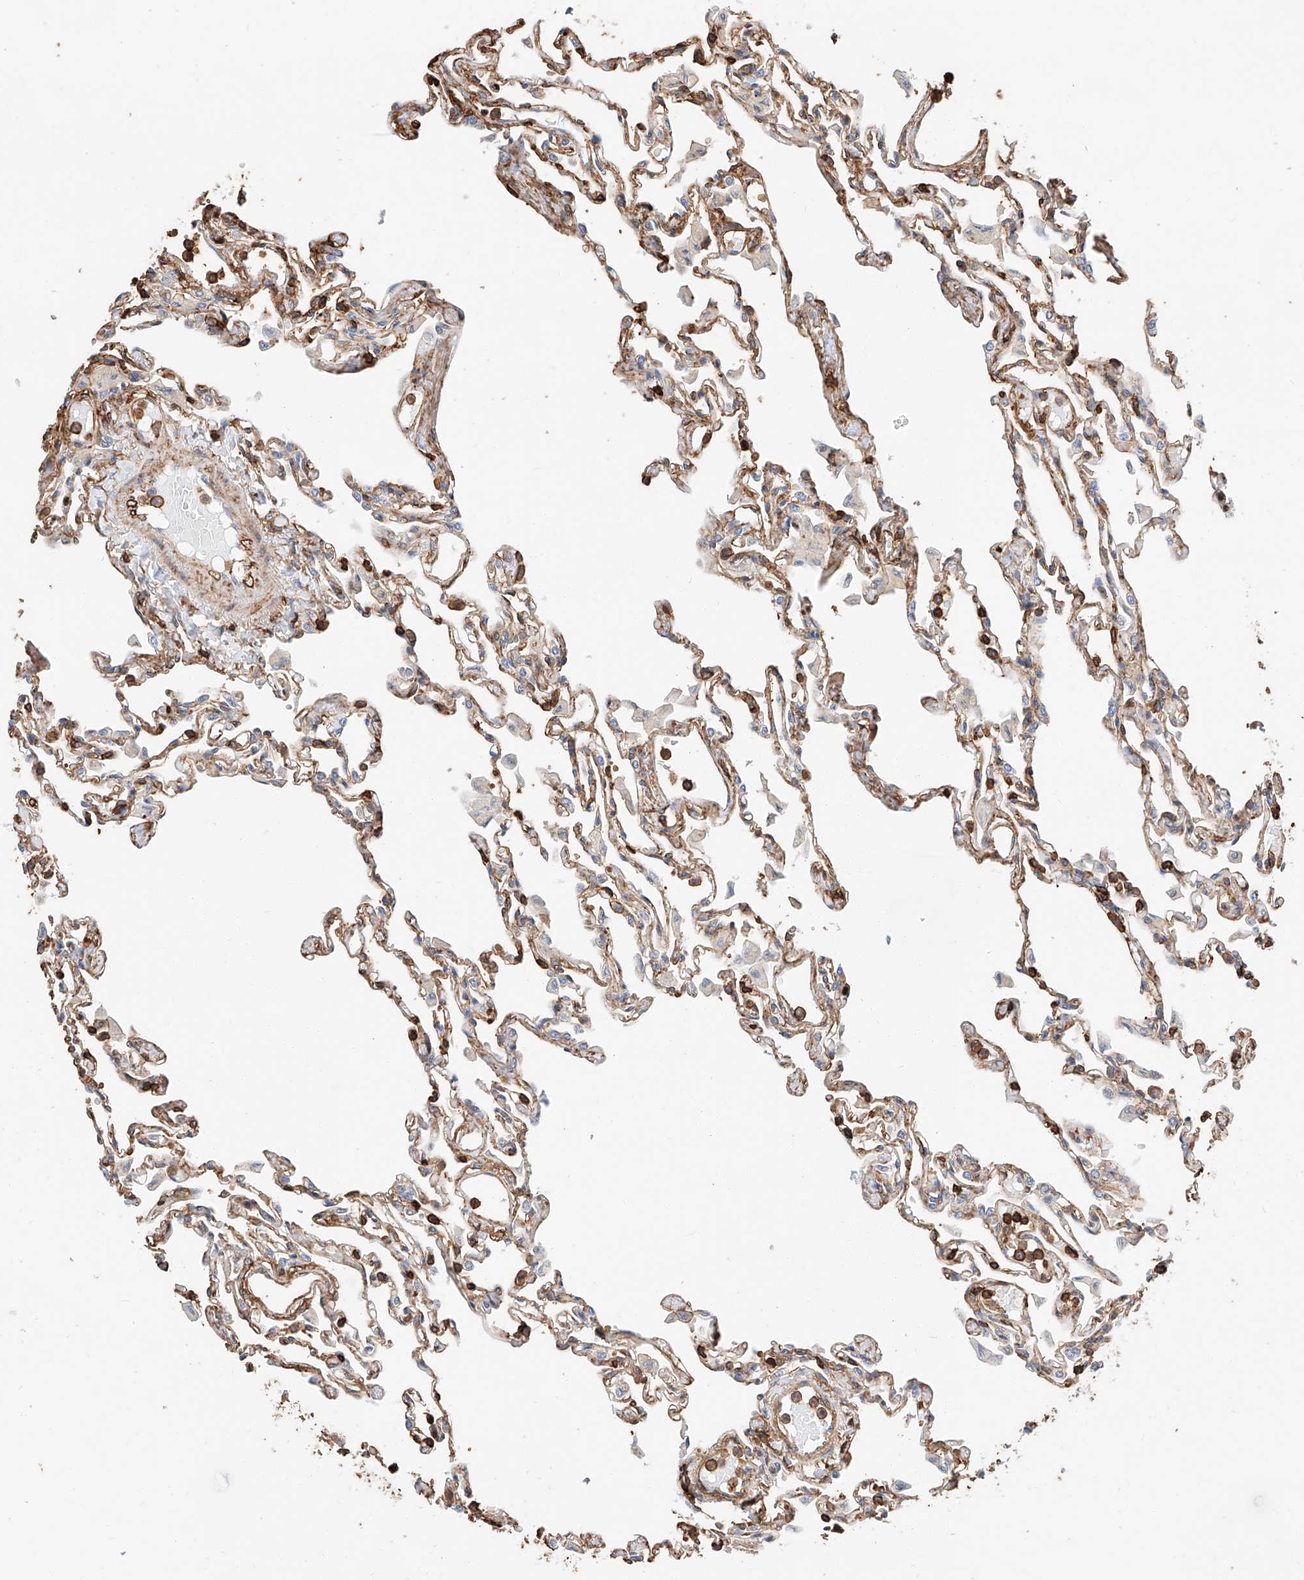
{"staining": {"intensity": "moderate", "quantity": ">75%", "location": "cytoplasmic/membranous"}, "tissue": "lung", "cell_type": "Alveolar cells", "image_type": "normal", "snomed": [{"axis": "morphology", "description": "Normal tissue, NOS"}, {"axis": "topography", "description": "Bronchus"}, {"axis": "topography", "description": "Lung"}], "caption": "A brown stain shows moderate cytoplasmic/membranous staining of a protein in alveolar cells of normal lung.", "gene": "WFS1", "patient": {"sex": "female", "age": 49}}